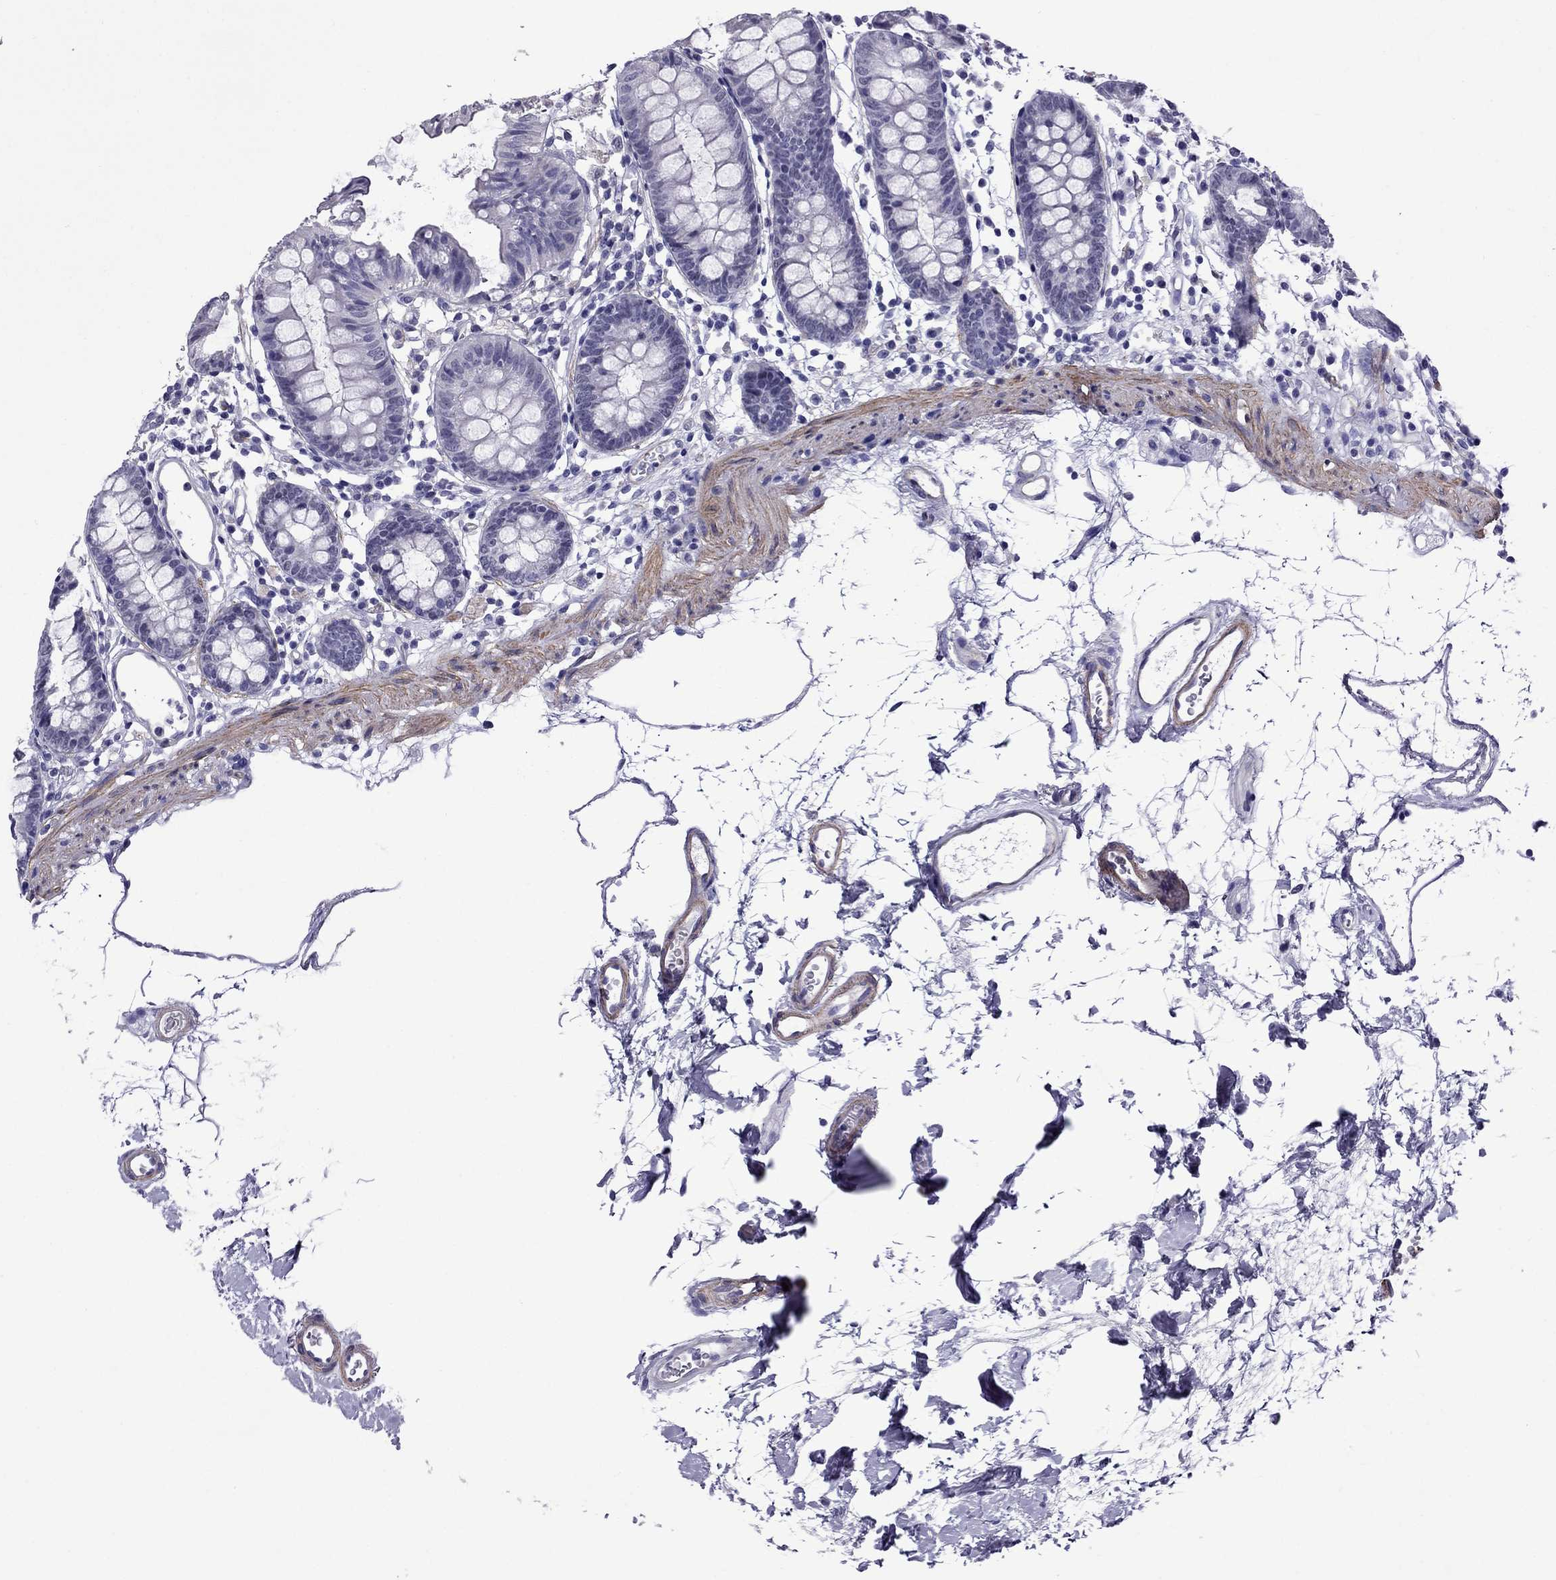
{"staining": {"intensity": "negative", "quantity": "none", "location": "none"}, "tissue": "colon", "cell_type": "Endothelial cells", "image_type": "normal", "snomed": [{"axis": "morphology", "description": "Normal tissue, NOS"}, {"axis": "topography", "description": "Colon"}], "caption": "Histopathology image shows no significant protein expression in endothelial cells of normal colon.", "gene": "CHRNA5", "patient": {"sex": "female", "age": 84}}